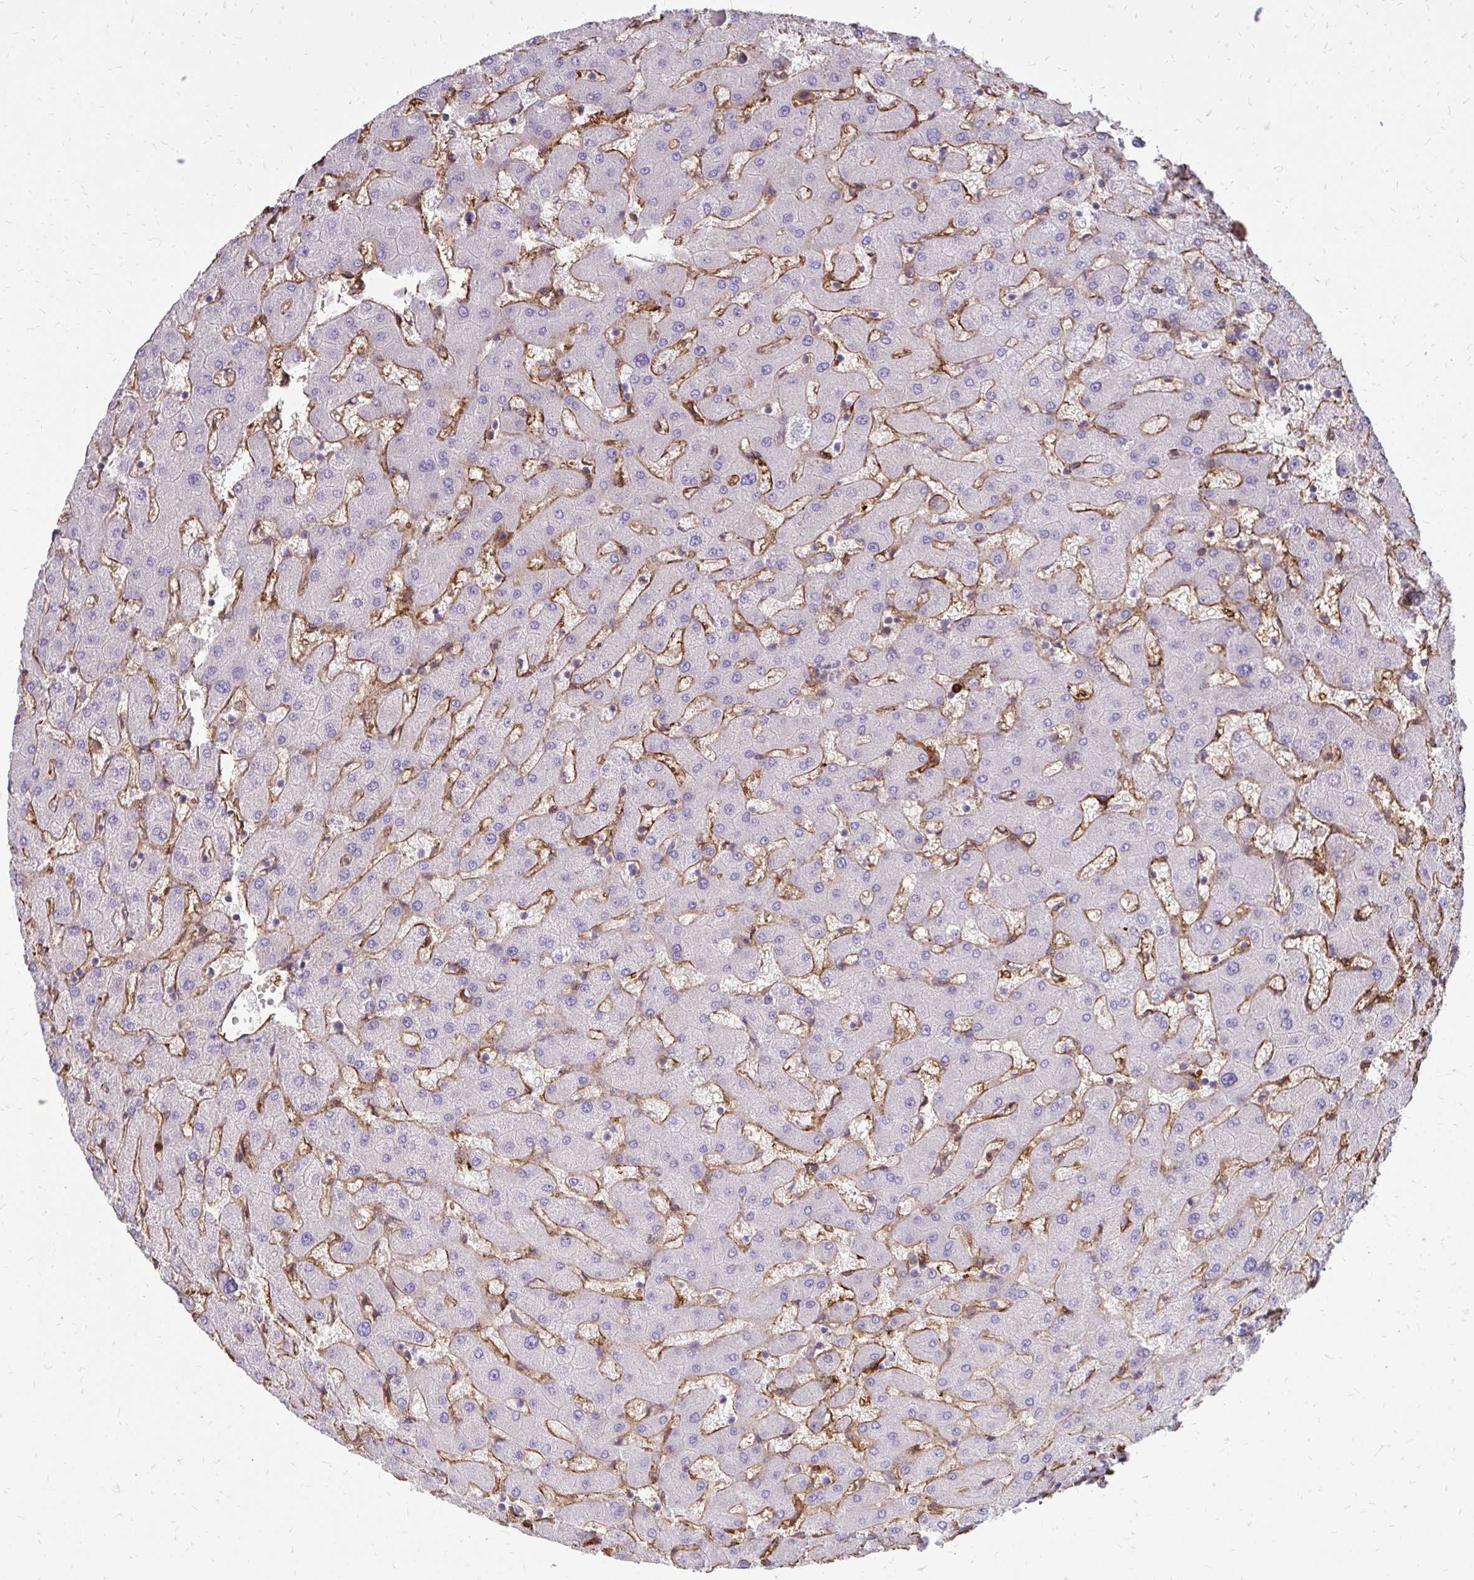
{"staining": {"intensity": "strong", "quantity": ">75%", "location": "cytoplasmic/membranous"}, "tissue": "liver", "cell_type": "Cholangiocytes", "image_type": "normal", "snomed": [{"axis": "morphology", "description": "Normal tissue, NOS"}, {"axis": "topography", "description": "Liver"}], "caption": "Brown immunohistochemical staining in normal liver reveals strong cytoplasmic/membranous positivity in about >75% of cholangiocytes. (DAB IHC, brown staining for protein, blue staining for nuclei).", "gene": "MARCKSL1", "patient": {"sex": "female", "age": 63}}